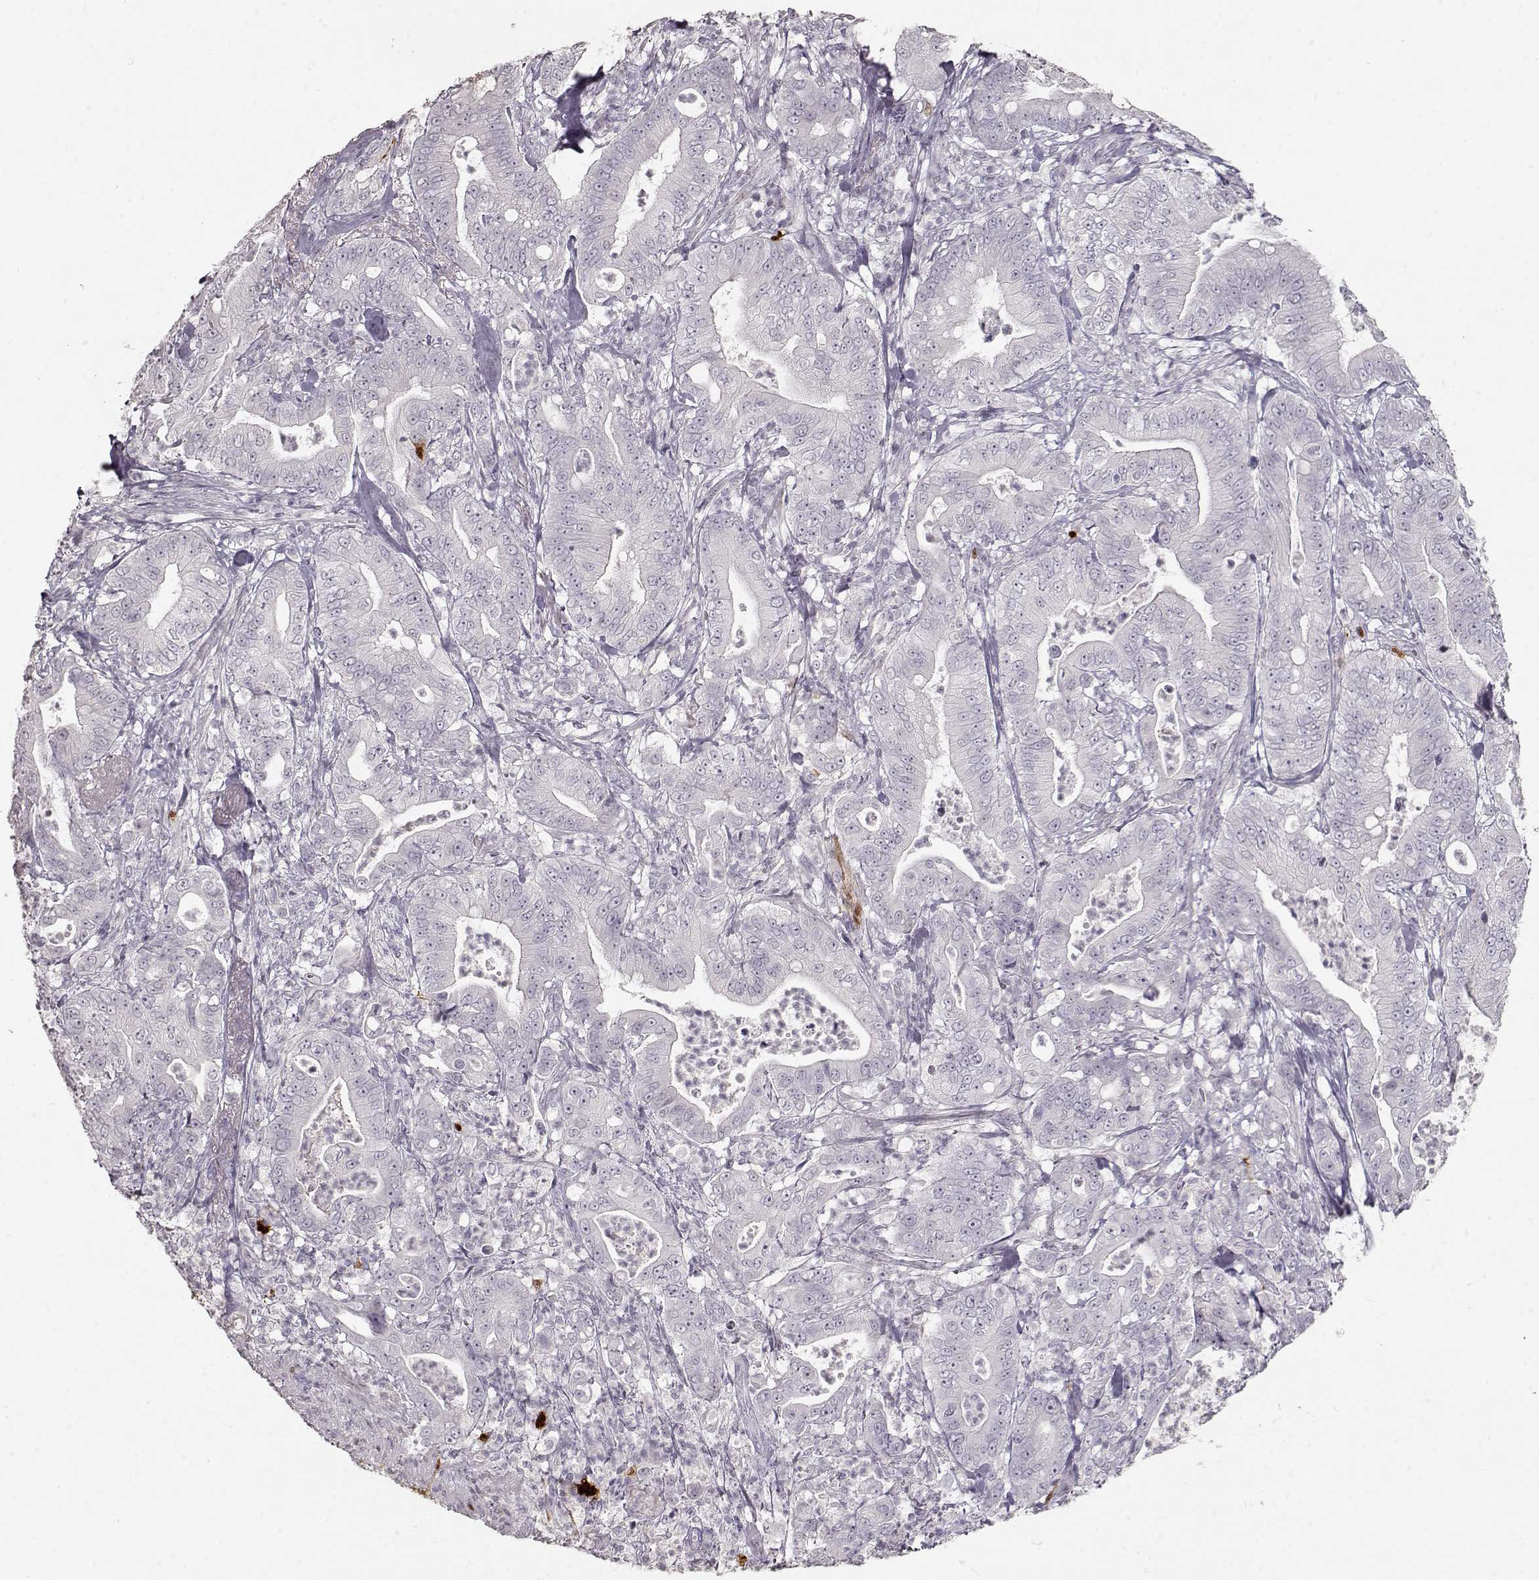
{"staining": {"intensity": "negative", "quantity": "none", "location": "none"}, "tissue": "pancreatic cancer", "cell_type": "Tumor cells", "image_type": "cancer", "snomed": [{"axis": "morphology", "description": "Adenocarcinoma, NOS"}, {"axis": "topography", "description": "Pancreas"}], "caption": "Tumor cells are negative for protein expression in human pancreatic adenocarcinoma.", "gene": "S100B", "patient": {"sex": "male", "age": 71}}